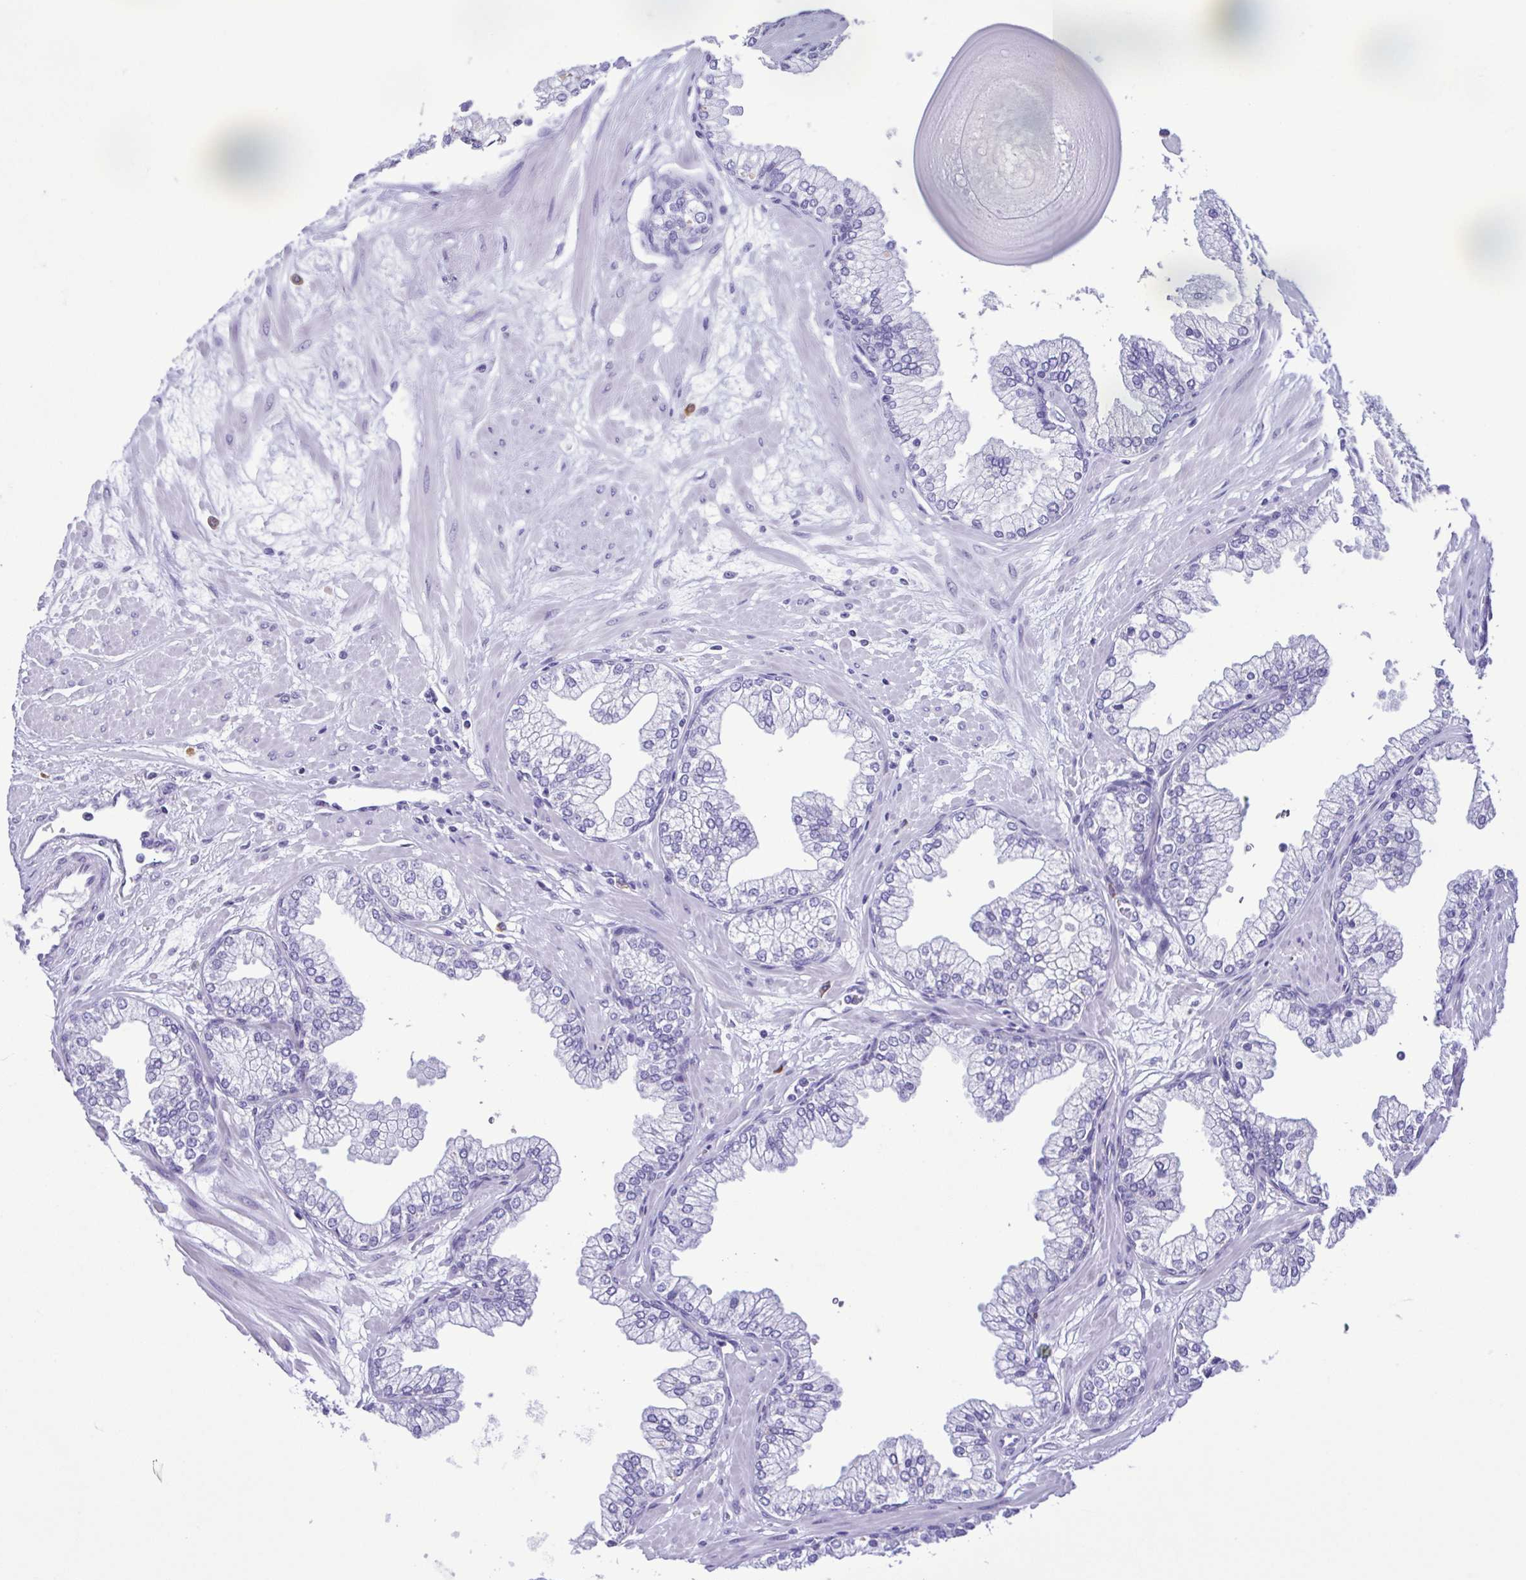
{"staining": {"intensity": "negative", "quantity": "none", "location": "none"}, "tissue": "prostate", "cell_type": "Glandular cells", "image_type": "normal", "snomed": [{"axis": "morphology", "description": "Normal tissue, NOS"}, {"axis": "topography", "description": "Prostate"}, {"axis": "topography", "description": "Peripheral nerve tissue"}], "caption": "A high-resolution histopathology image shows immunohistochemistry staining of benign prostate, which exhibits no significant expression in glandular cells.", "gene": "SPATA16", "patient": {"sex": "male", "age": 61}}